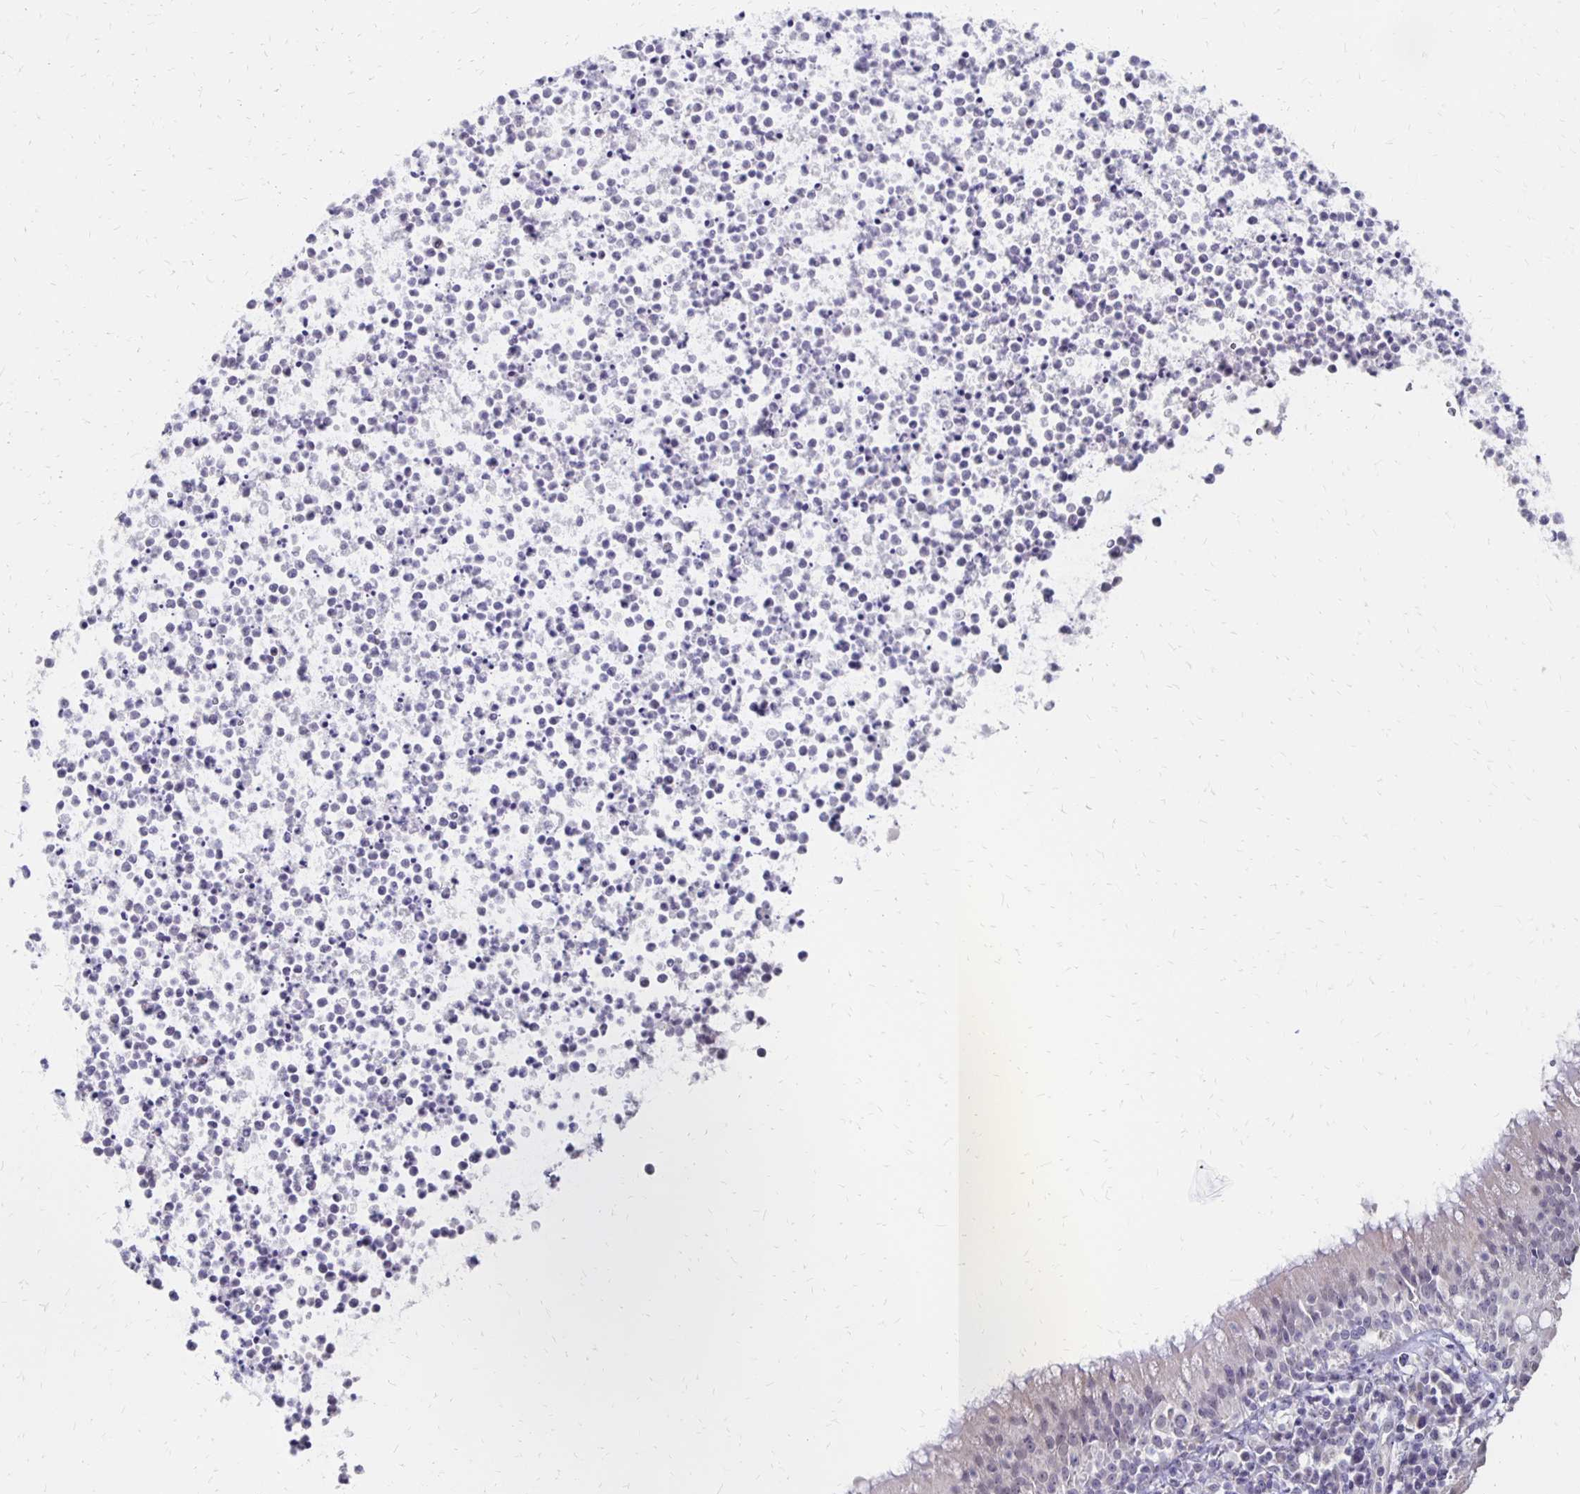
{"staining": {"intensity": "weak", "quantity": "<25%", "location": "cytoplasmic/membranous"}, "tissue": "bronchus", "cell_type": "Respiratory epithelial cells", "image_type": "normal", "snomed": [{"axis": "morphology", "description": "Normal tissue, NOS"}, {"axis": "topography", "description": "Cartilage tissue"}, {"axis": "topography", "description": "Bronchus"}], "caption": "This is a histopathology image of IHC staining of unremarkable bronchus, which shows no expression in respiratory epithelial cells. Nuclei are stained in blue.", "gene": "ATOSB", "patient": {"sex": "male", "age": 56}}